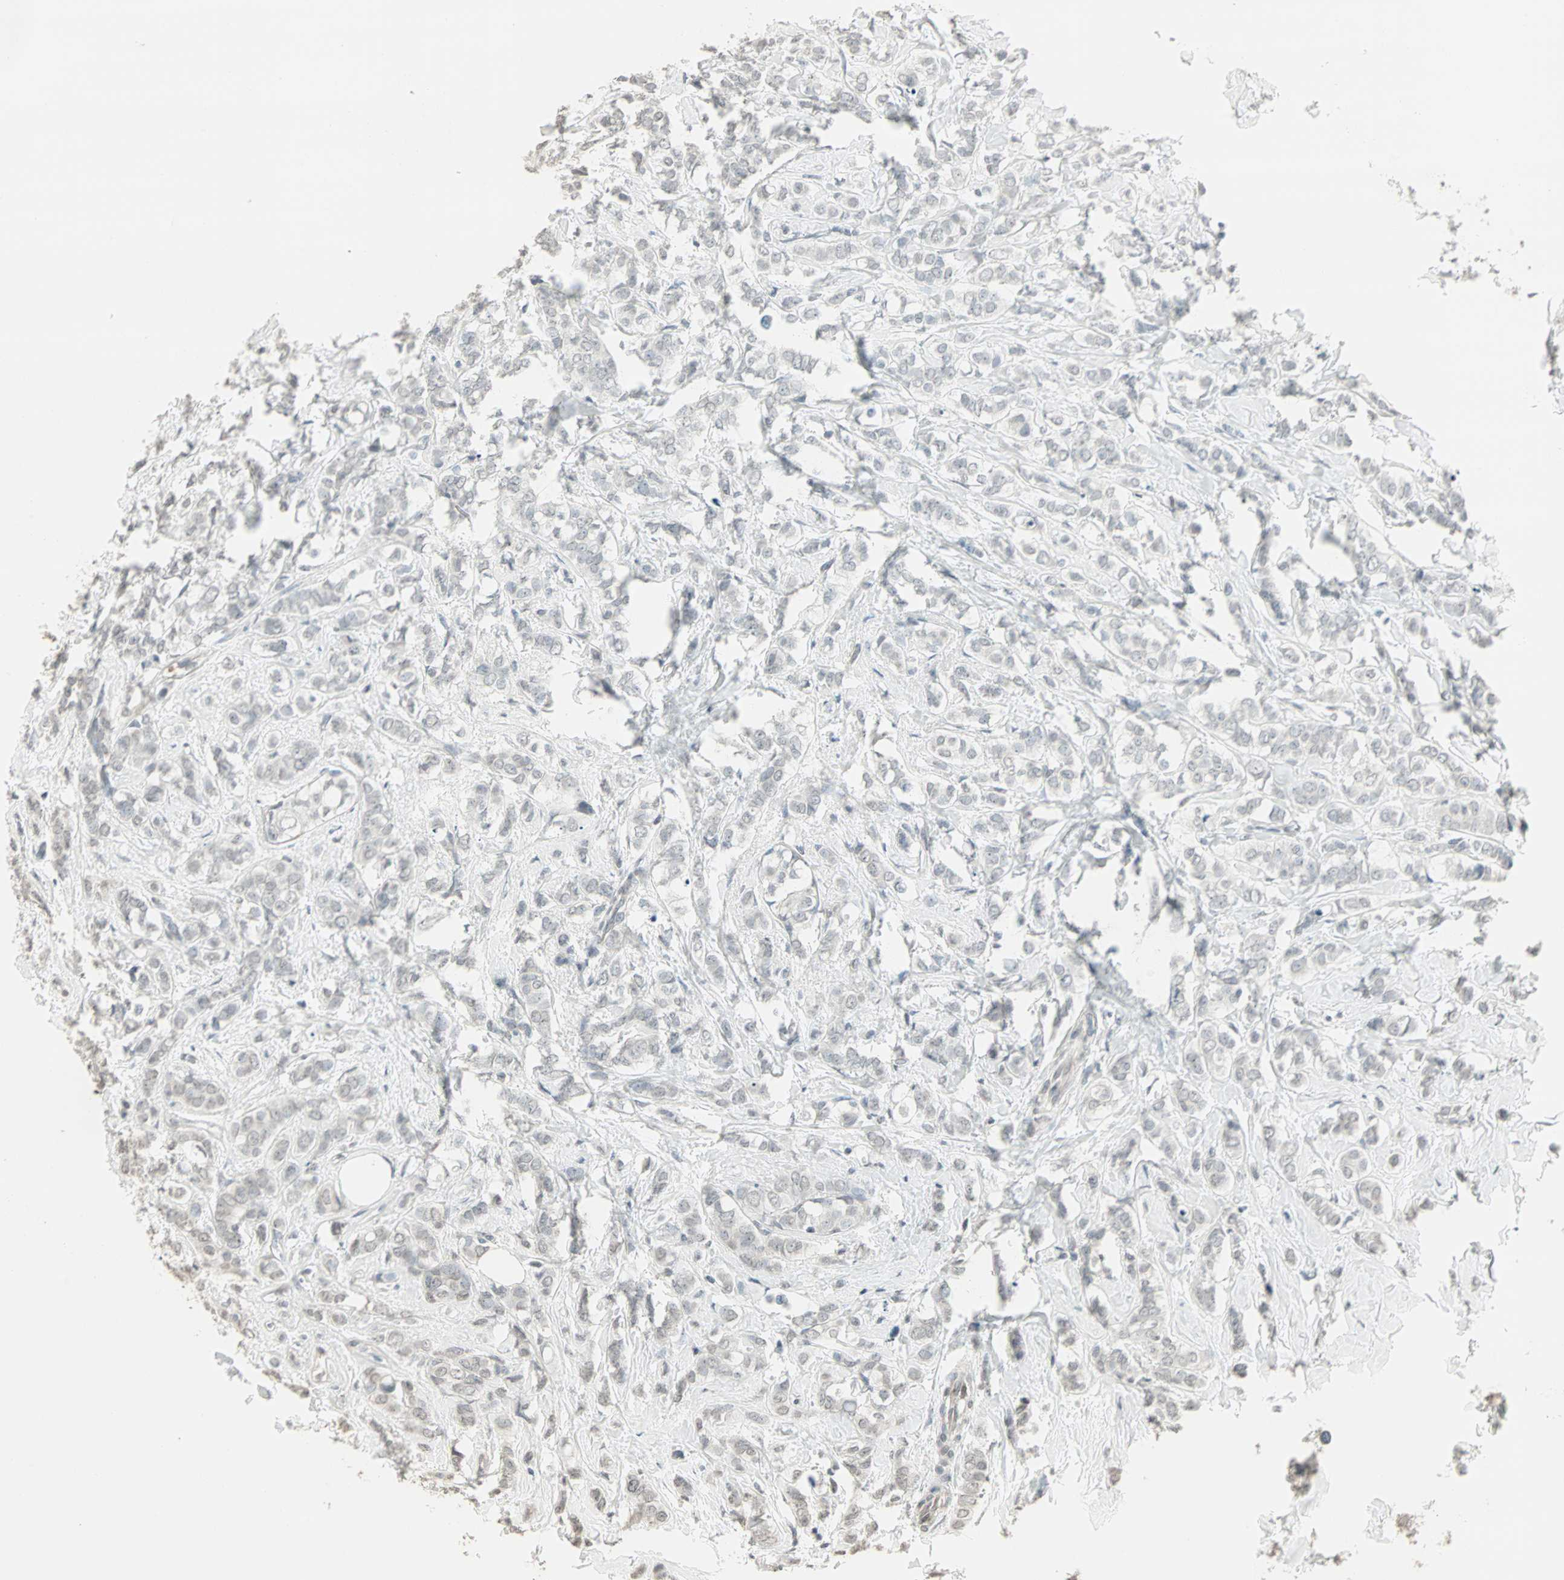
{"staining": {"intensity": "negative", "quantity": "none", "location": "none"}, "tissue": "breast cancer", "cell_type": "Tumor cells", "image_type": "cancer", "snomed": [{"axis": "morphology", "description": "Lobular carcinoma"}, {"axis": "topography", "description": "Breast"}], "caption": "IHC micrograph of breast cancer stained for a protein (brown), which demonstrates no staining in tumor cells.", "gene": "CBLC", "patient": {"sex": "female", "age": 60}}